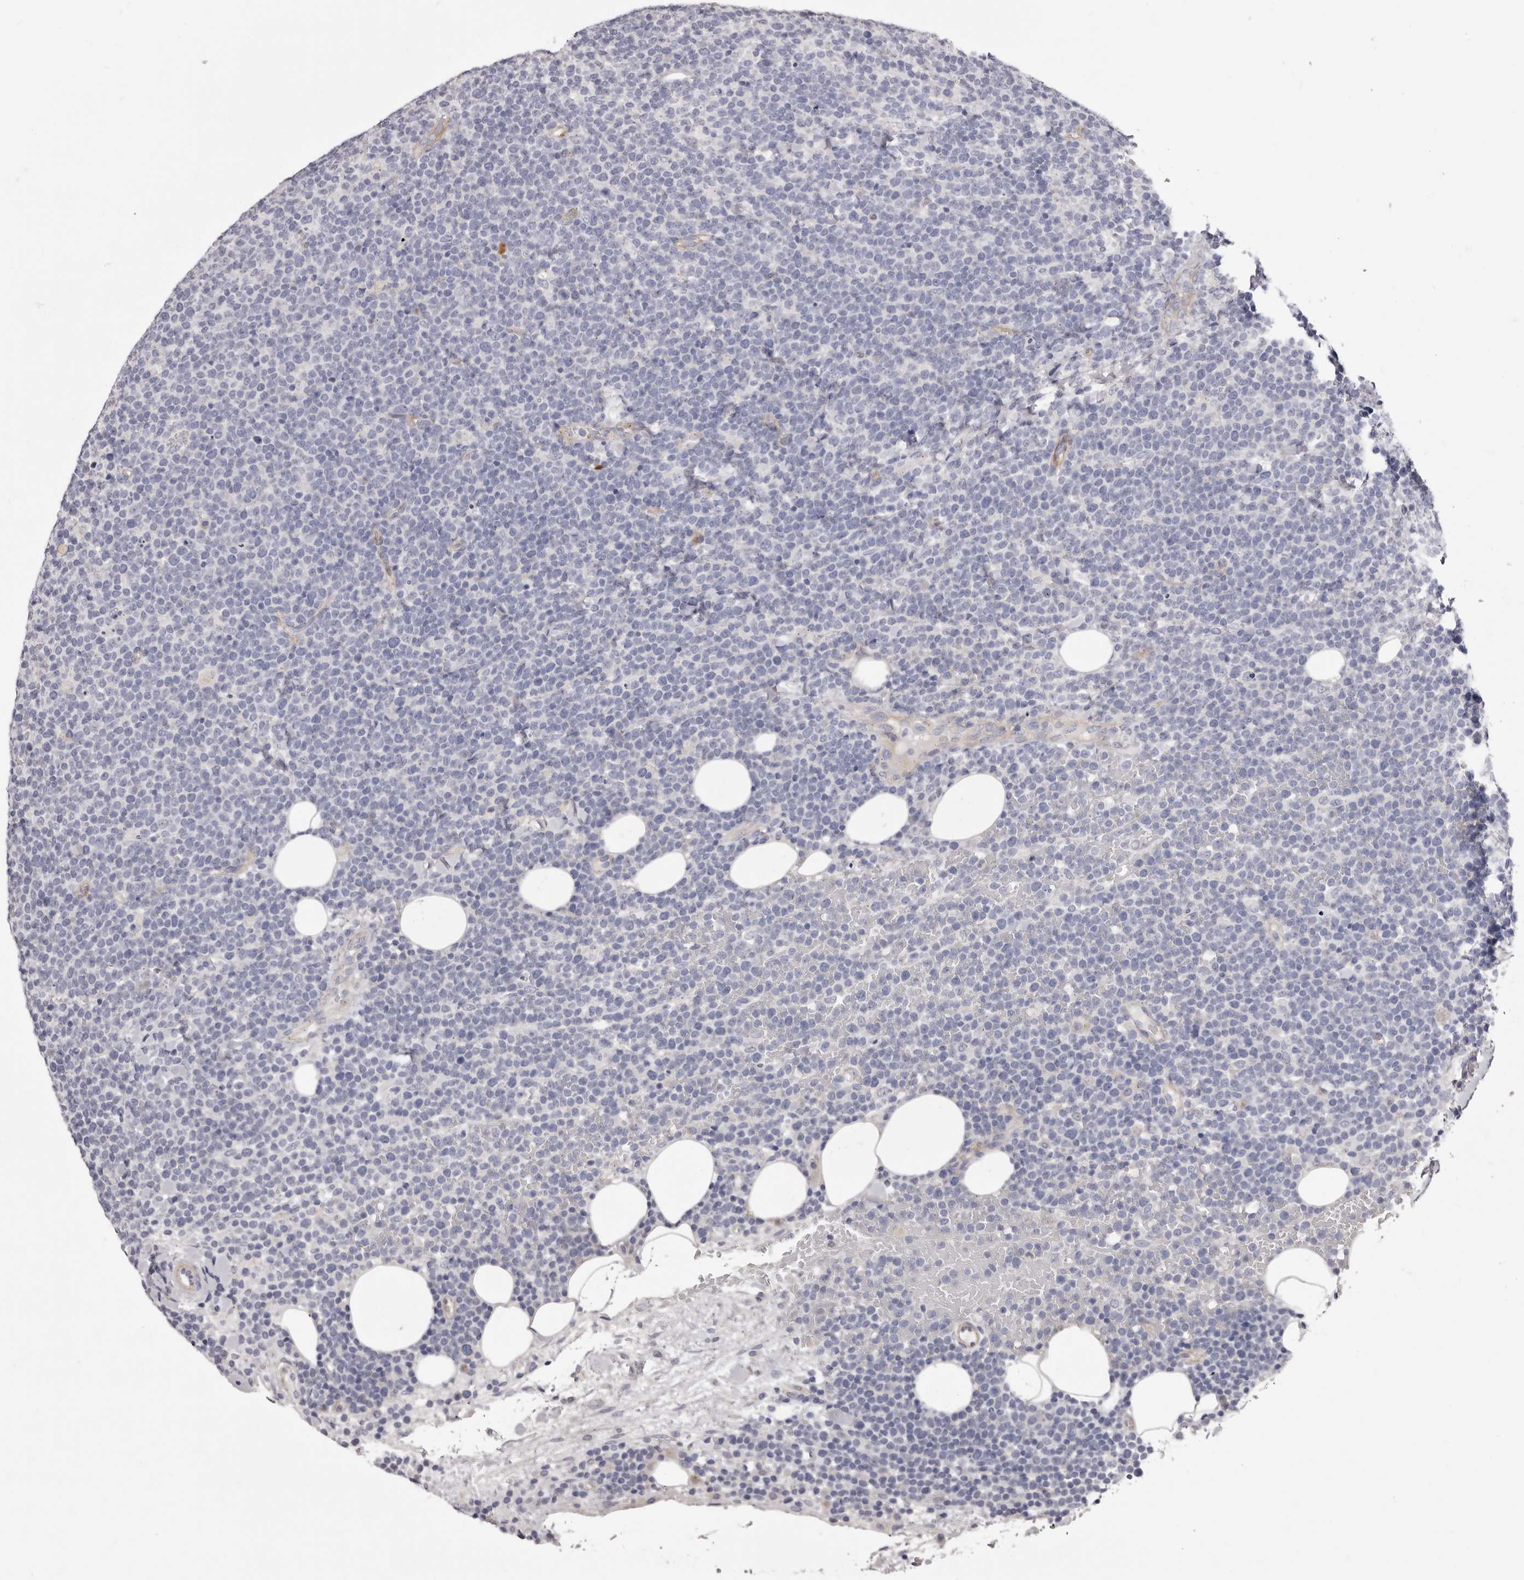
{"staining": {"intensity": "negative", "quantity": "none", "location": "none"}, "tissue": "lymphoma", "cell_type": "Tumor cells", "image_type": "cancer", "snomed": [{"axis": "morphology", "description": "Malignant lymphoma, non-Hodgkin's type, High grade"}, {"axis": "topography", "description": "Lymph node"}], "caption": "The immunohistochemistry (IHC) image has no significant expression in tumor cells of lymphoma tissue.", "gene": "PEG10", "patient": {"sex": "male", "age": 61}}